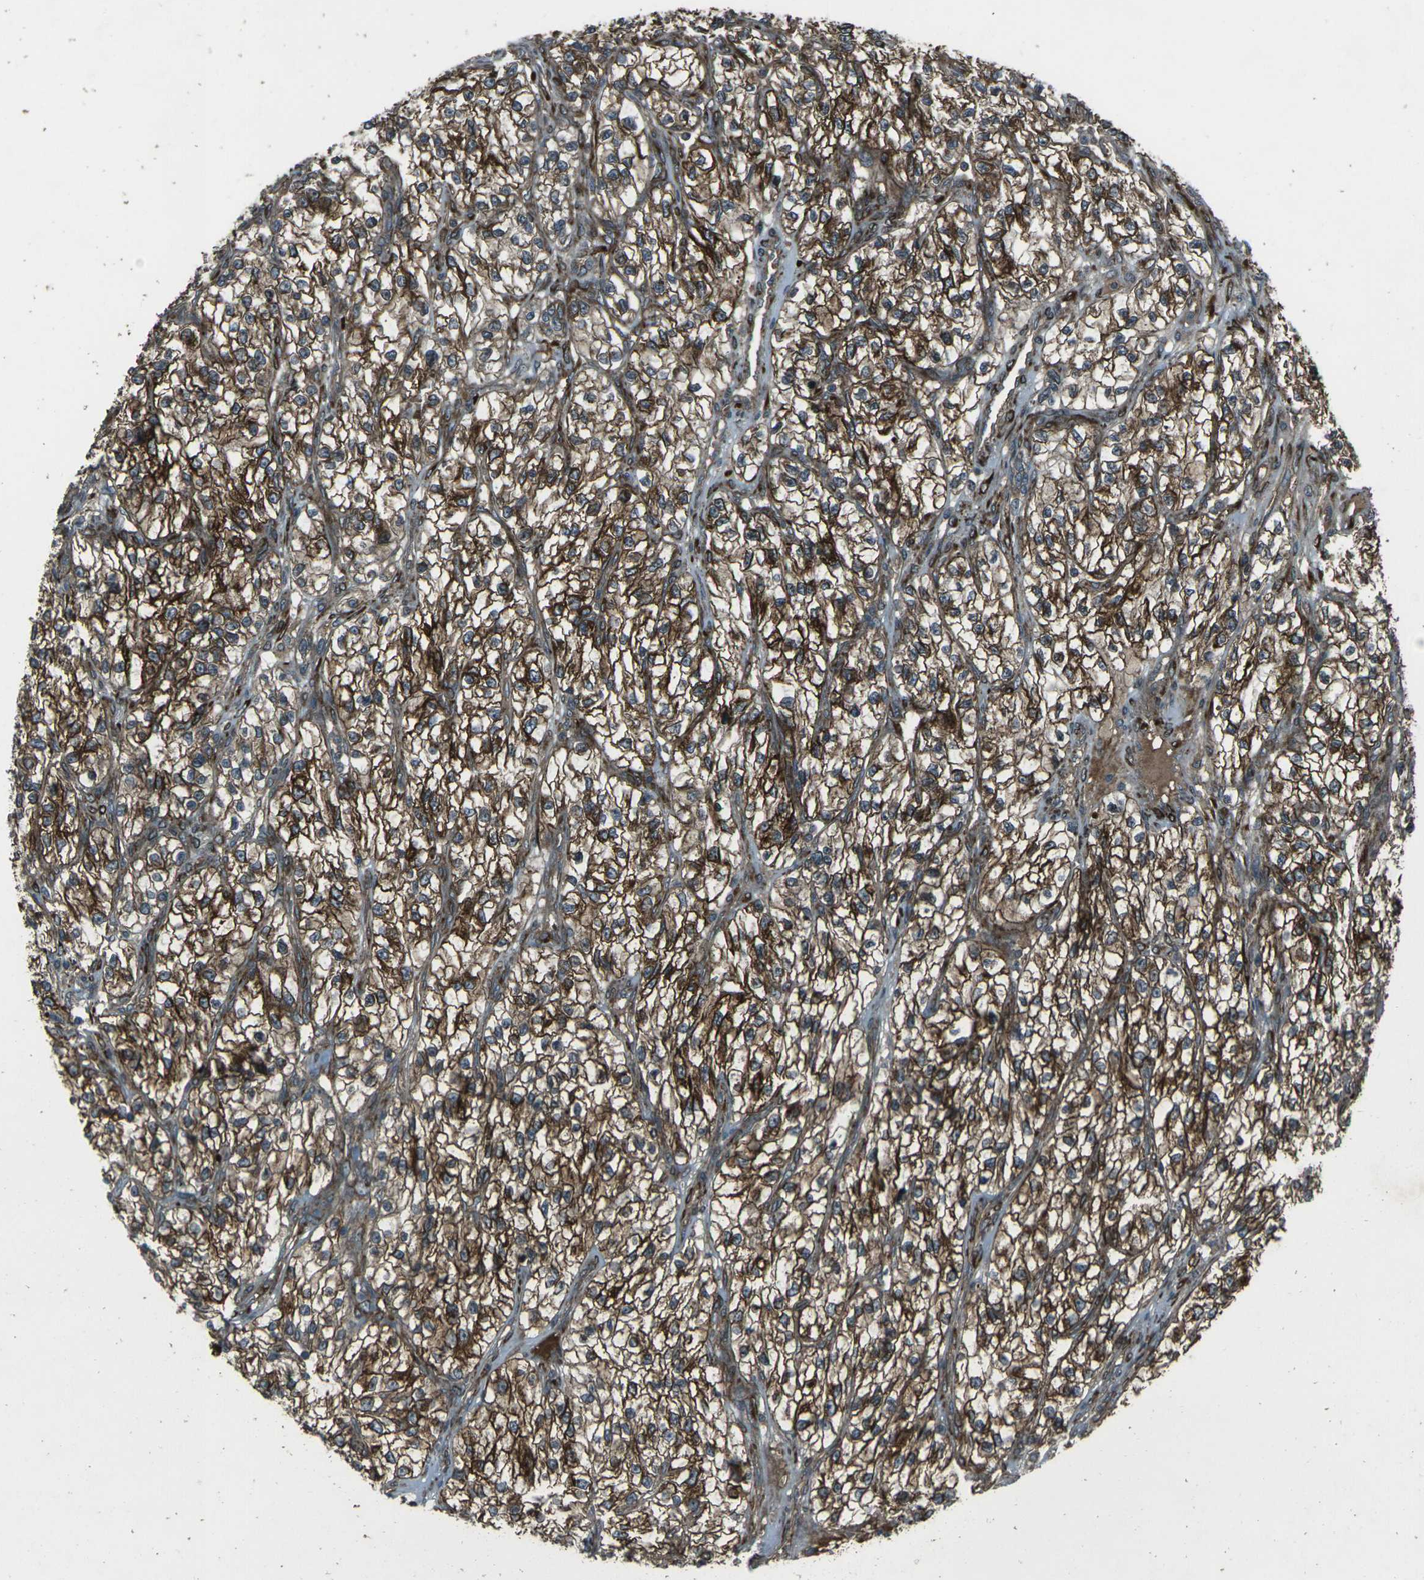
{"staining": {"intensity": "strong", "quantity": ">75%", "location": "cytoplasmic/membranous"}, "tissue": "renal cancer", "cell_type": "Tumor cells", "image_type": "cancer", "snomed": [{"axis": "morphology", "description": "Adenocarcinoma, NOS"}, {"axis": "topography", "description": "Kidney"}], "caption": "Renal cancer (adenocarcinoma) tissue displays strong cytoplasmic/membranous staining in approximately >75% of tumor cells, visualized by immunohistochemistry.", "gene": "LSMEM1", "patient": {"sex": "female", "age": 57}}